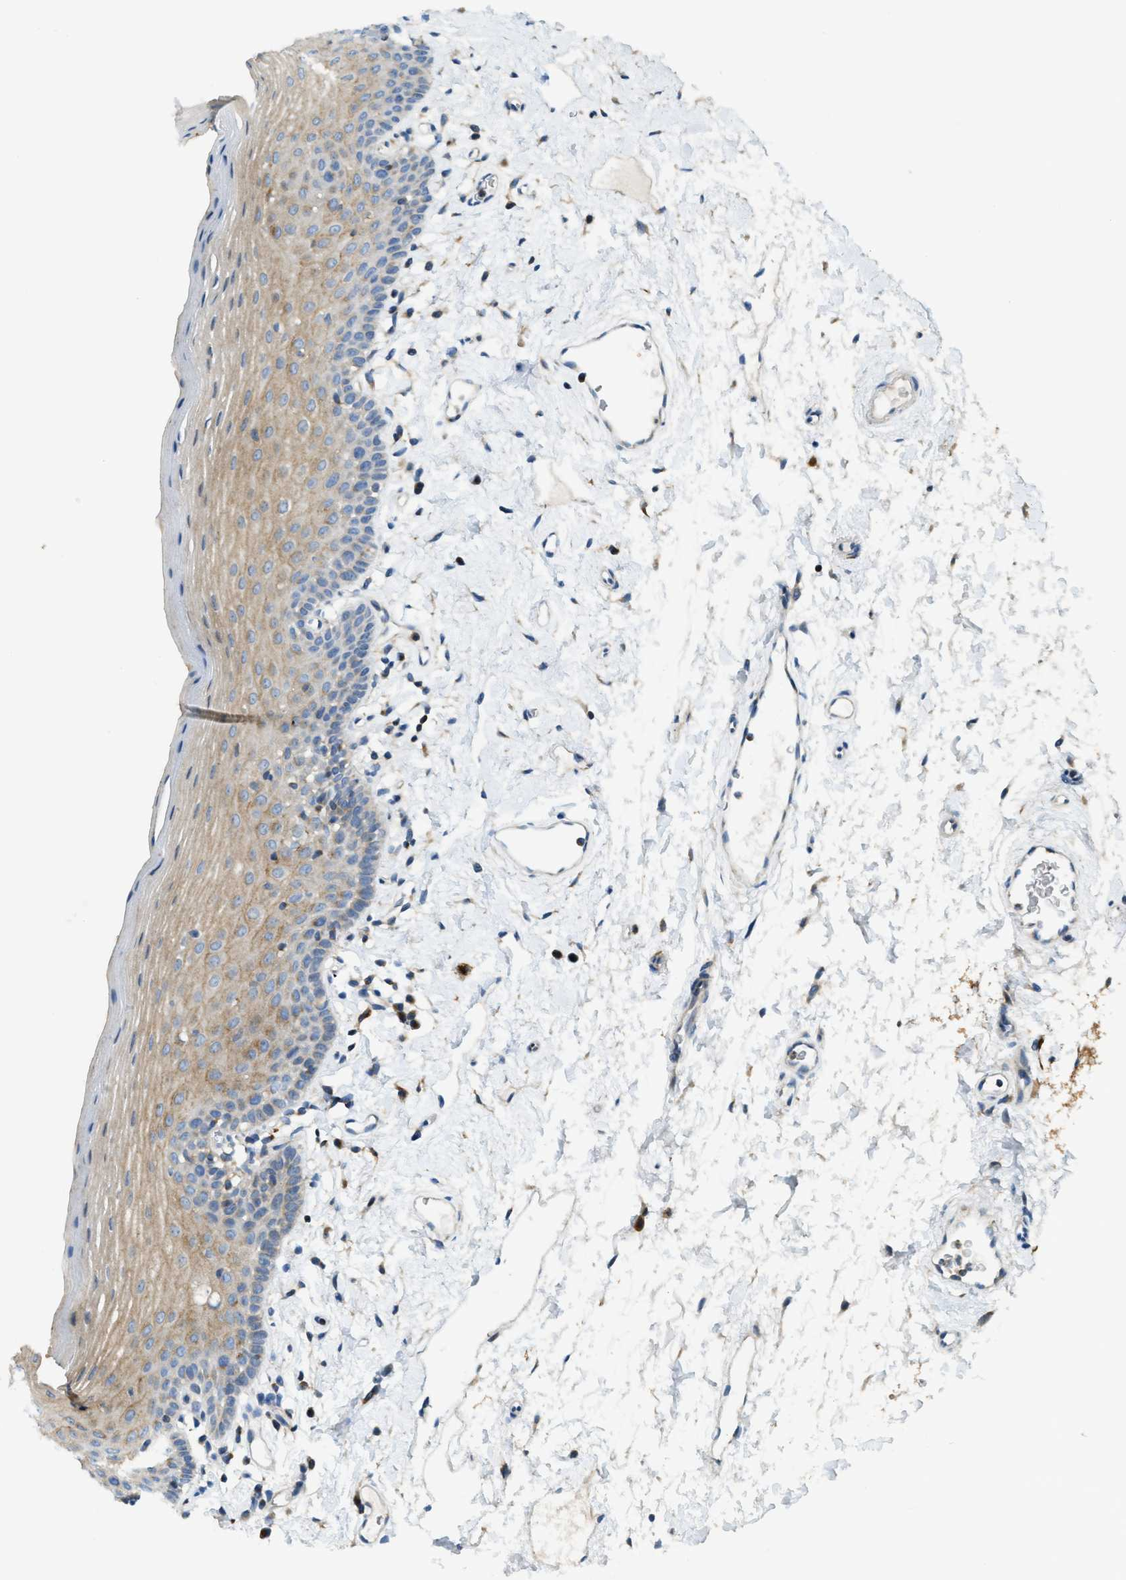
{"staining": {"intensity": "weak", "quantity": ">75%", "location": "cytoplasmic/membranous"}, "tissue": "oral mucosa", "cell_type": "Squamous epithelial cells", "image_type": "normal", "snomed": [{"axis": "morphology", "description": "Normal tissue, NOS"}, {"axis": "topography", "description": "Oral tissue"}], "caption": "Immunohistochemistry image of normal human oral mucosa stained for a protein (brown), which demonstrates low levels of weak cytoplasmic/membranous positivity in about >75% of squamous epithelial cells.", "gene": "RFFL", "patient": {"sex": "male", "age": 66}}